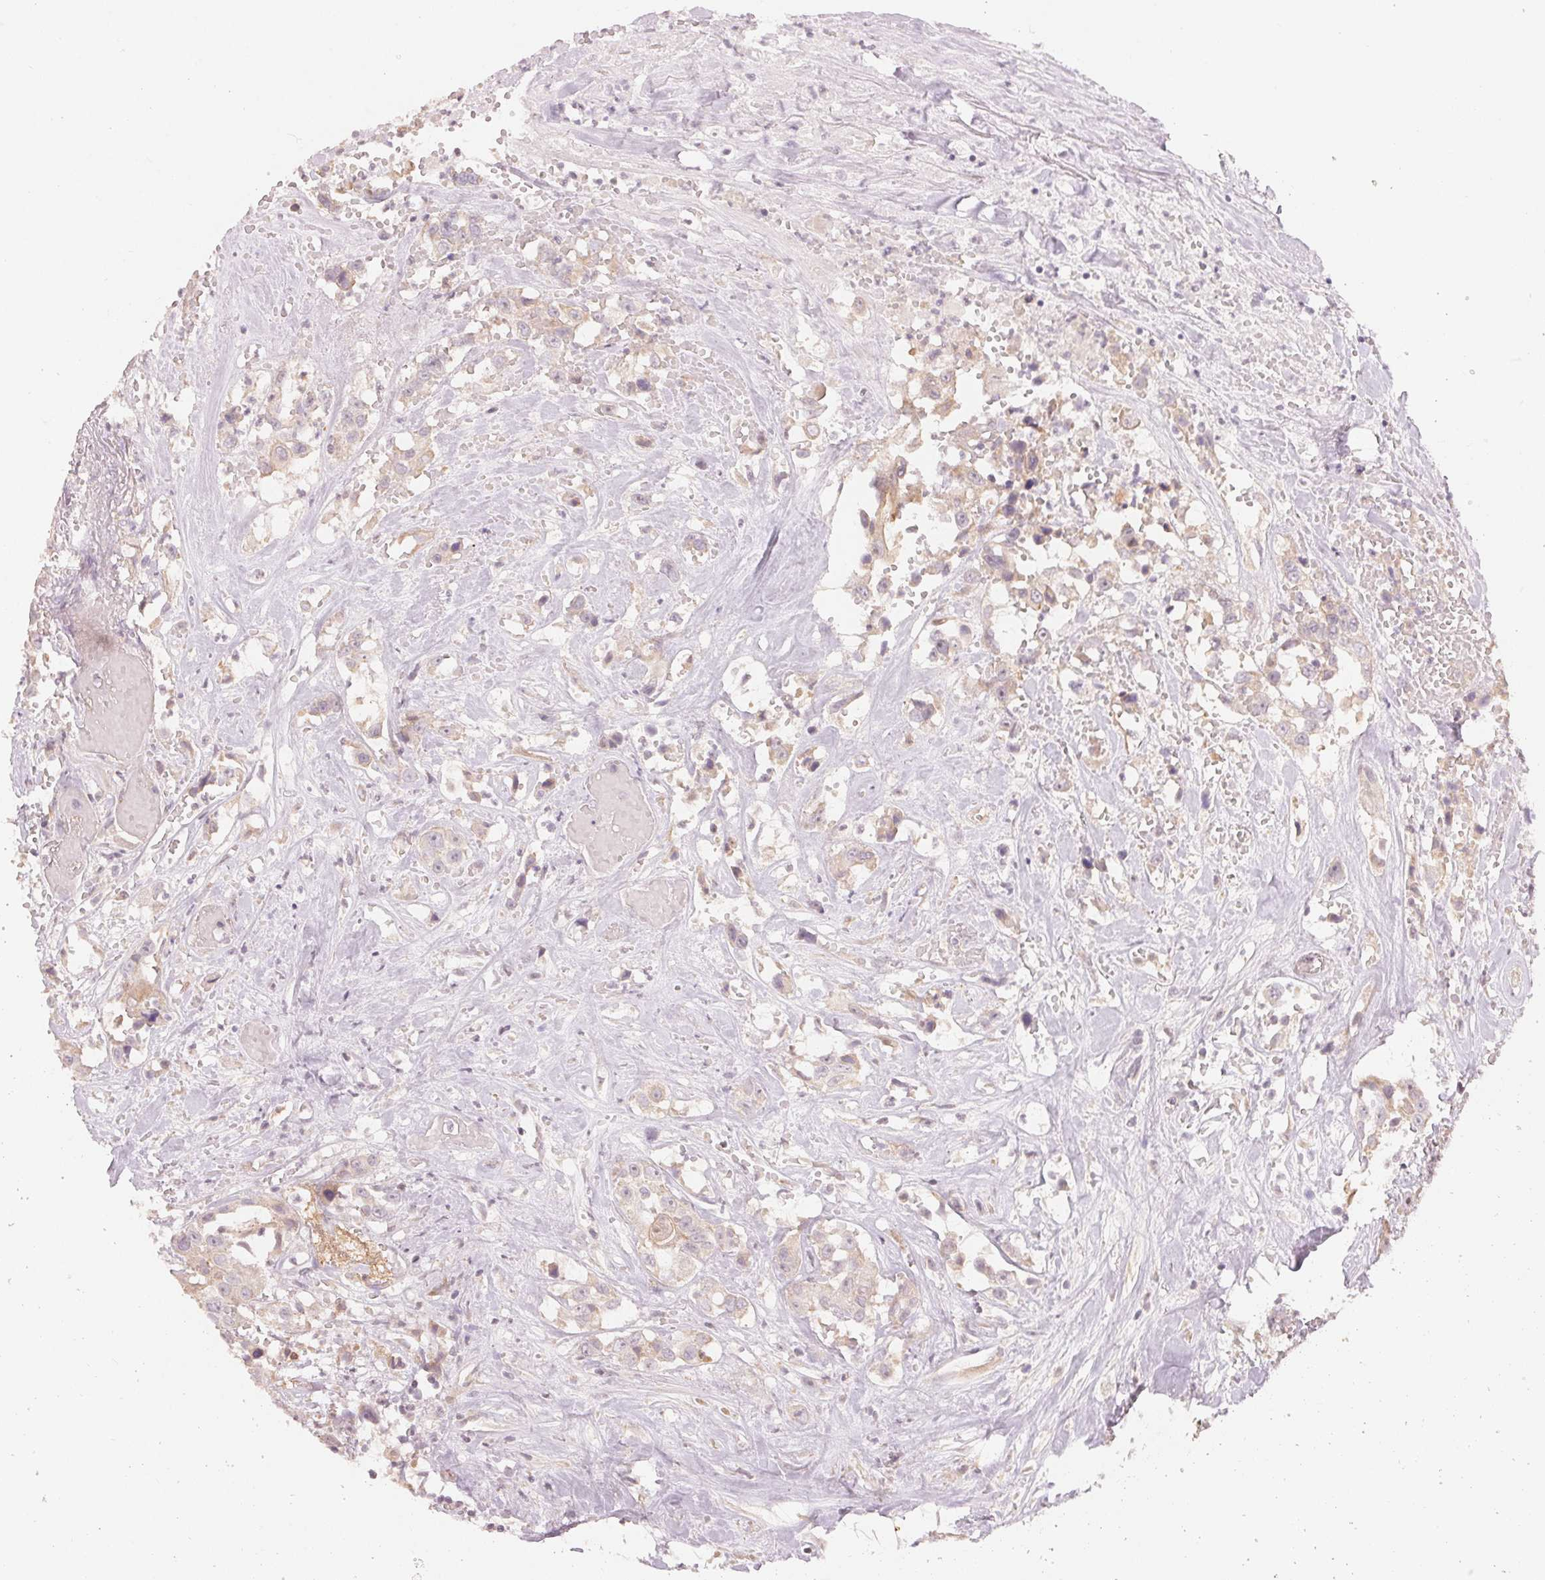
{"staining": {"intensity": "weak", "quantity": "<25%", "location": "cytoplasmic/membranous"}, "tissue": "head and neck cancer", "cell_type": "Tumor cells", "image_type": "cancer", "snomed": [{"axis": "morphology", "description": "Squamous cell carcinoma, NOS"}, {"axis": "topography", "description": "Head-Neck"}], "caption": "Immunohistochemistry micrograph of head and neck cancer (squamous cell carcinoma) stained for a protein (brown), which shows no expression in tumor cells.", "gene": "DENND2C", "patient": {"sex": "male", "age": 57}}